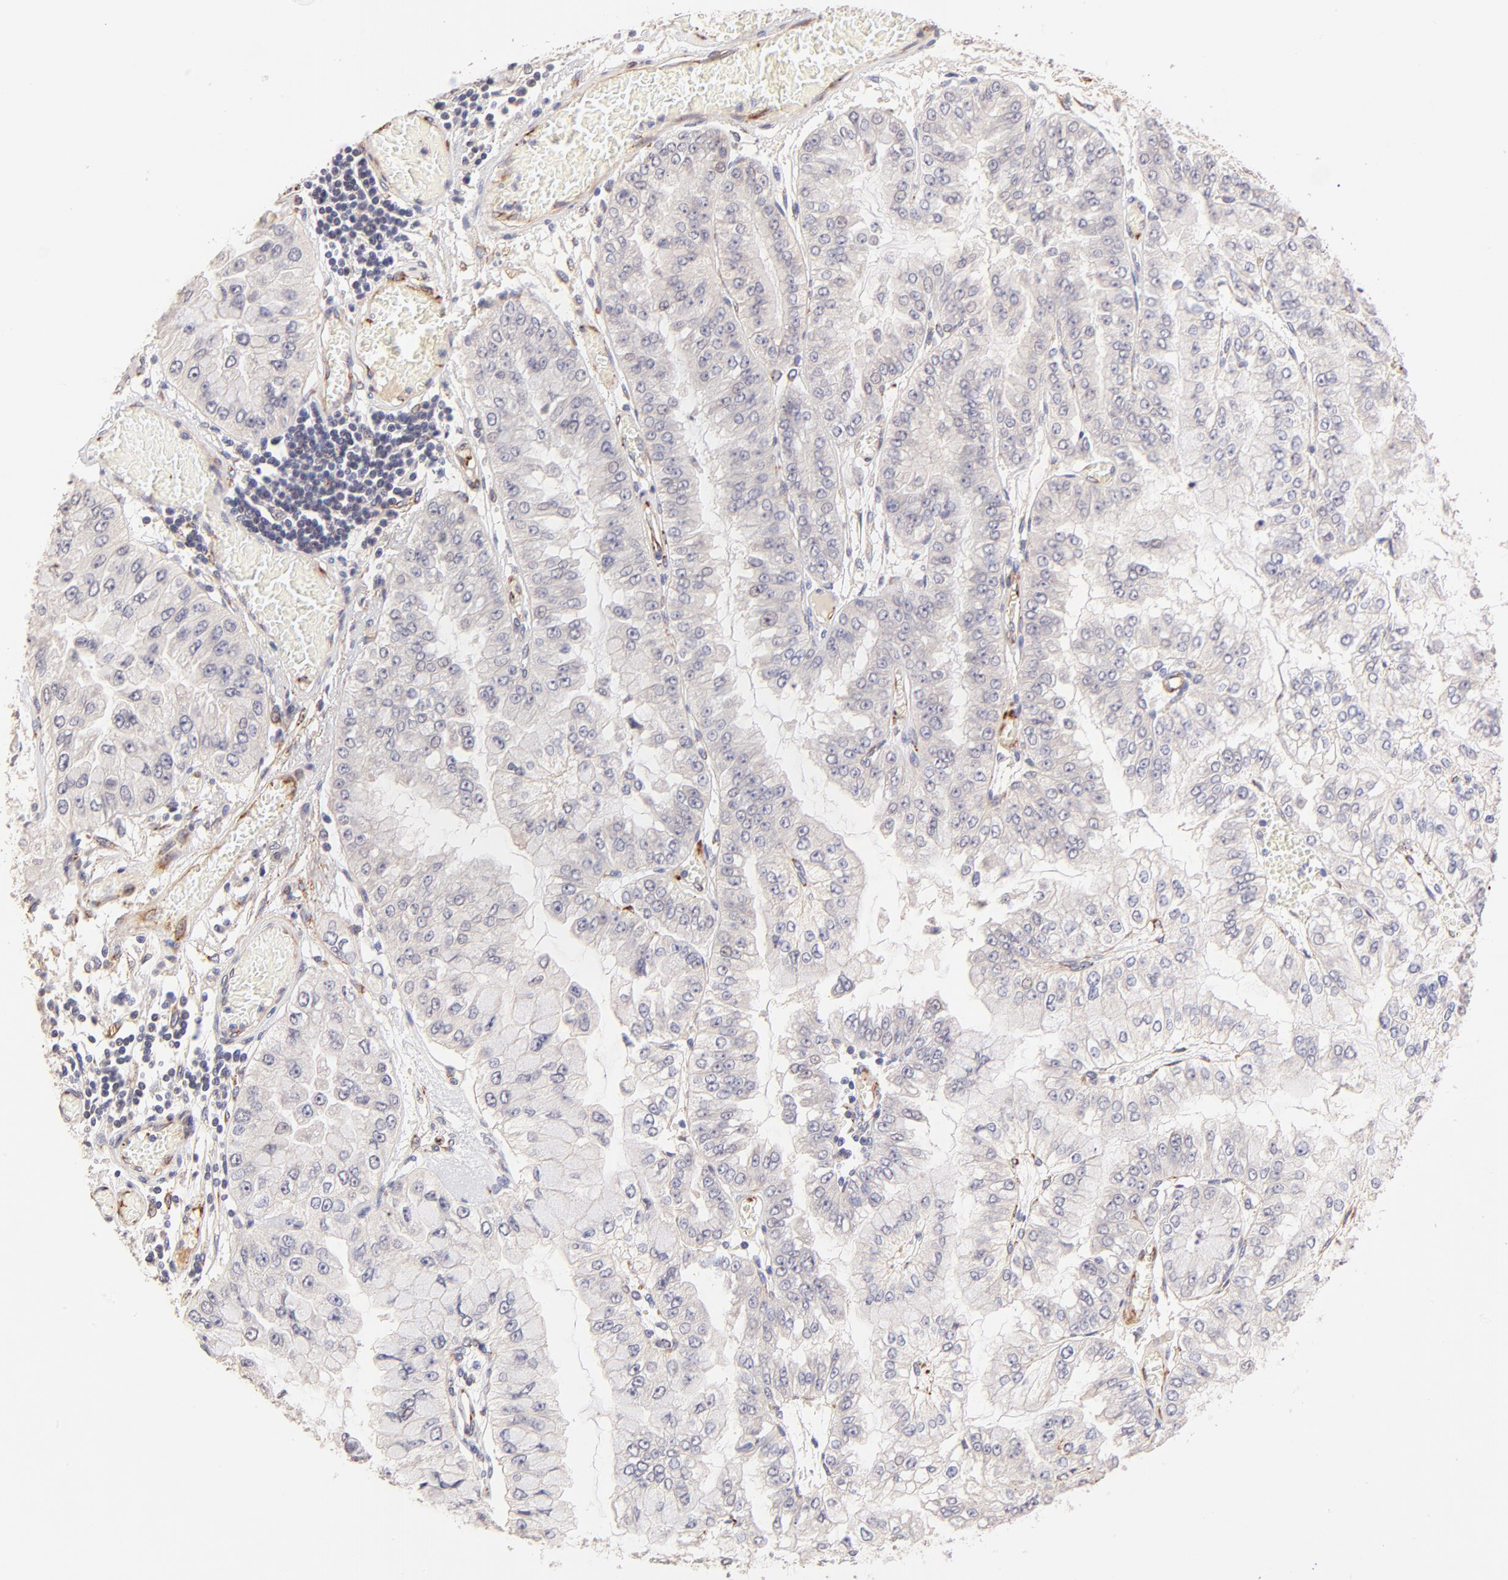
{"staining": {"intensity": "negative", "quantity": "none", "location": "none"}, "tissue": "liver cancer", "cell_type": "Tumor cells", "image_type": "cancer", "snomed": [{"axis": "morphology", "description": "Cholangiocarcinoma"}, {"axis": "topography", "description": "Liver"}], "caption": "Immunohistochemistry histopathology image of neoplastic tissue: human cholangiocarcinoma (liver) stained with DAB (3,3'-diaminobenzidine) reveals no significant protein expression in tumor cells.", "gene": "SPARC", "patient": {"sex": "female", "age": 79}}